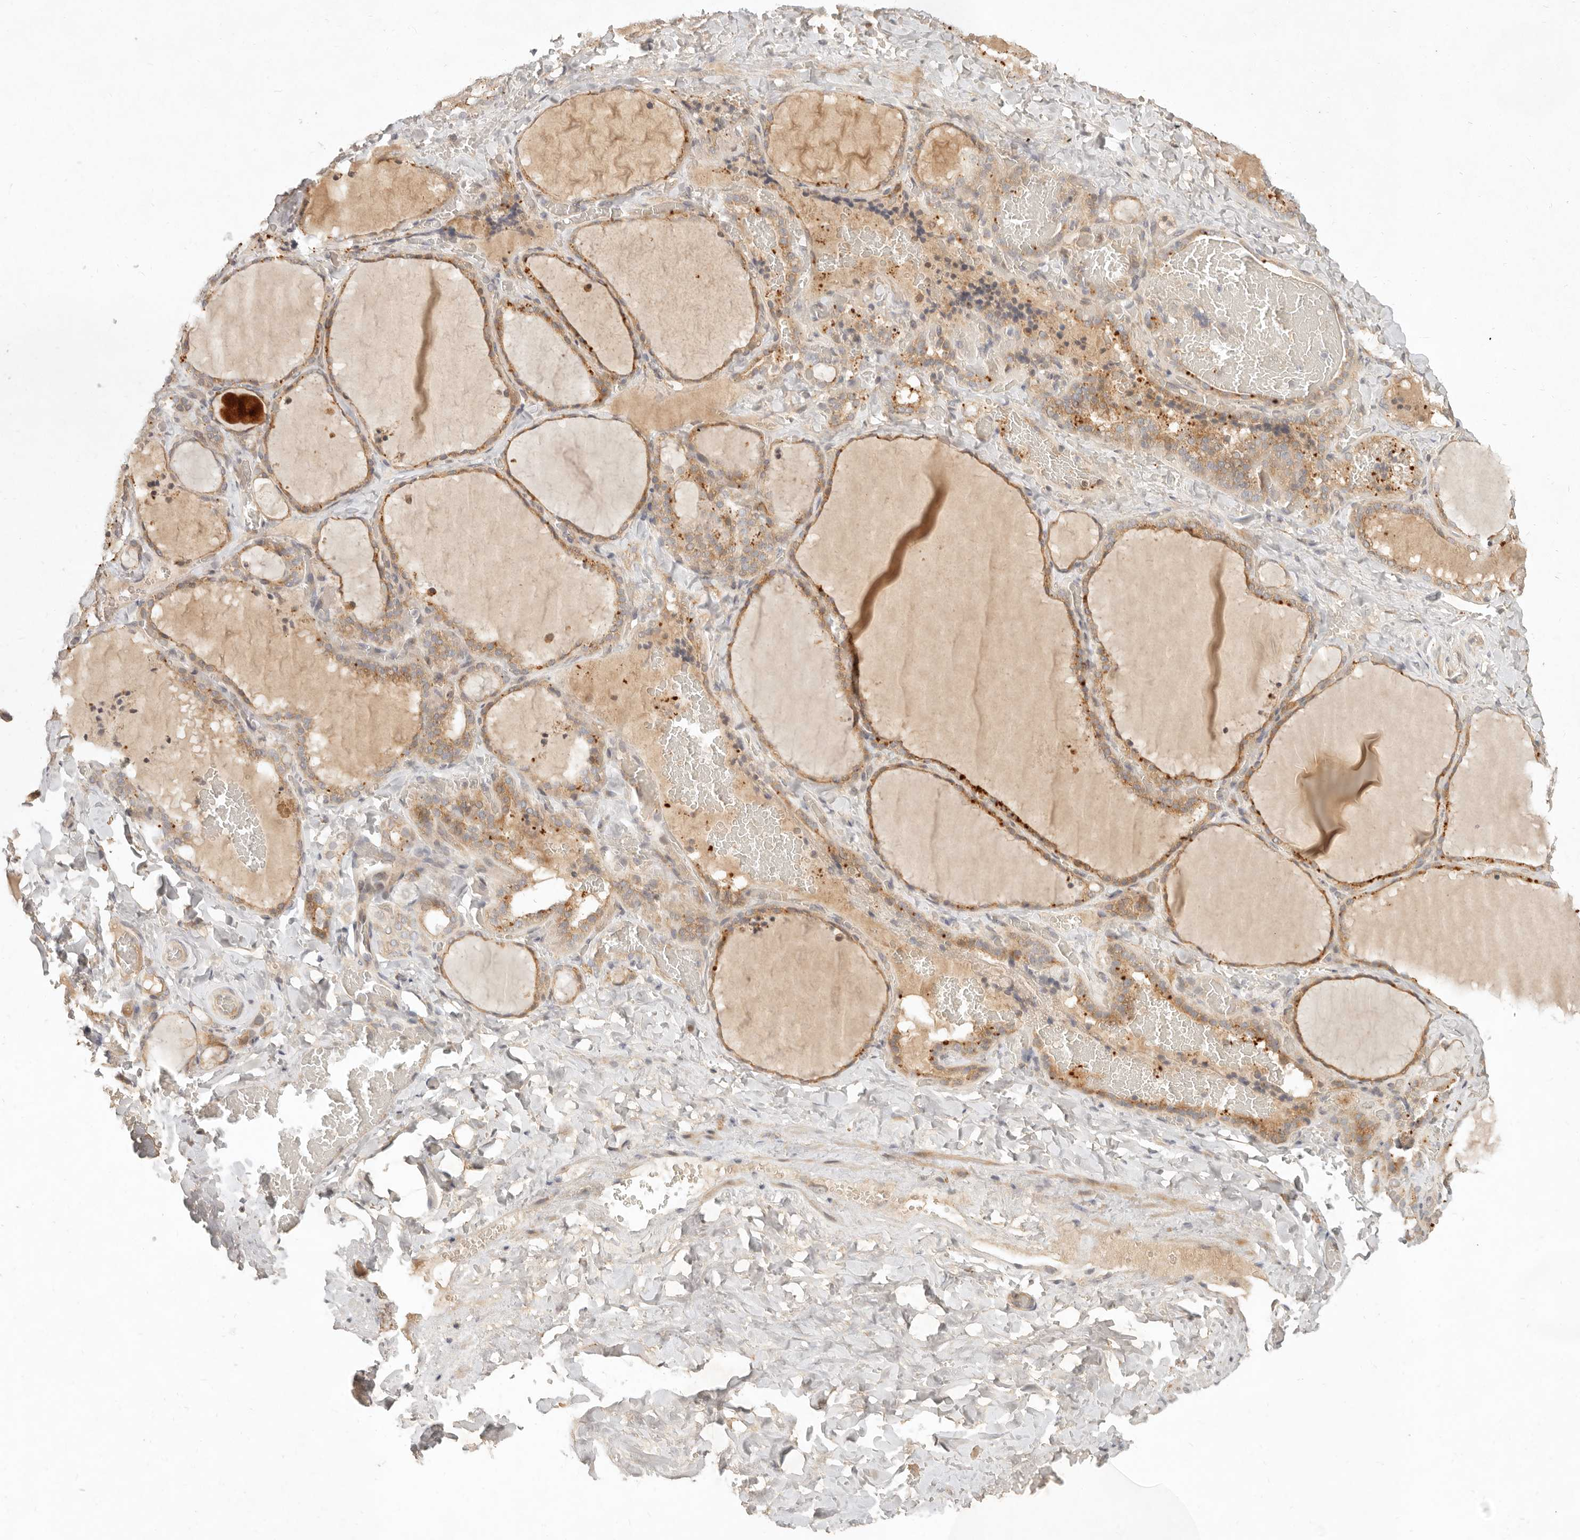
{"staining": {"intensity": "weak", "quantity": ">75%", "location": "cytoplasmic/membranous"}, "tissue": "thyroid gland", "cell_type": "Glandular cells", "image_type": "normal", "snomed": [{"axis": "morphology", "description": "Normal tissue, NOS"}, {"axis": "topography", "description": "Thyroid gland"}], "caption": "A brown stain labels weak cytoplasmic/membranous positivity of a protein in glandular cells of normal human thyroid gland.", "gene": "UBXN11", "patient": {"sex": "female", "age": 22}}